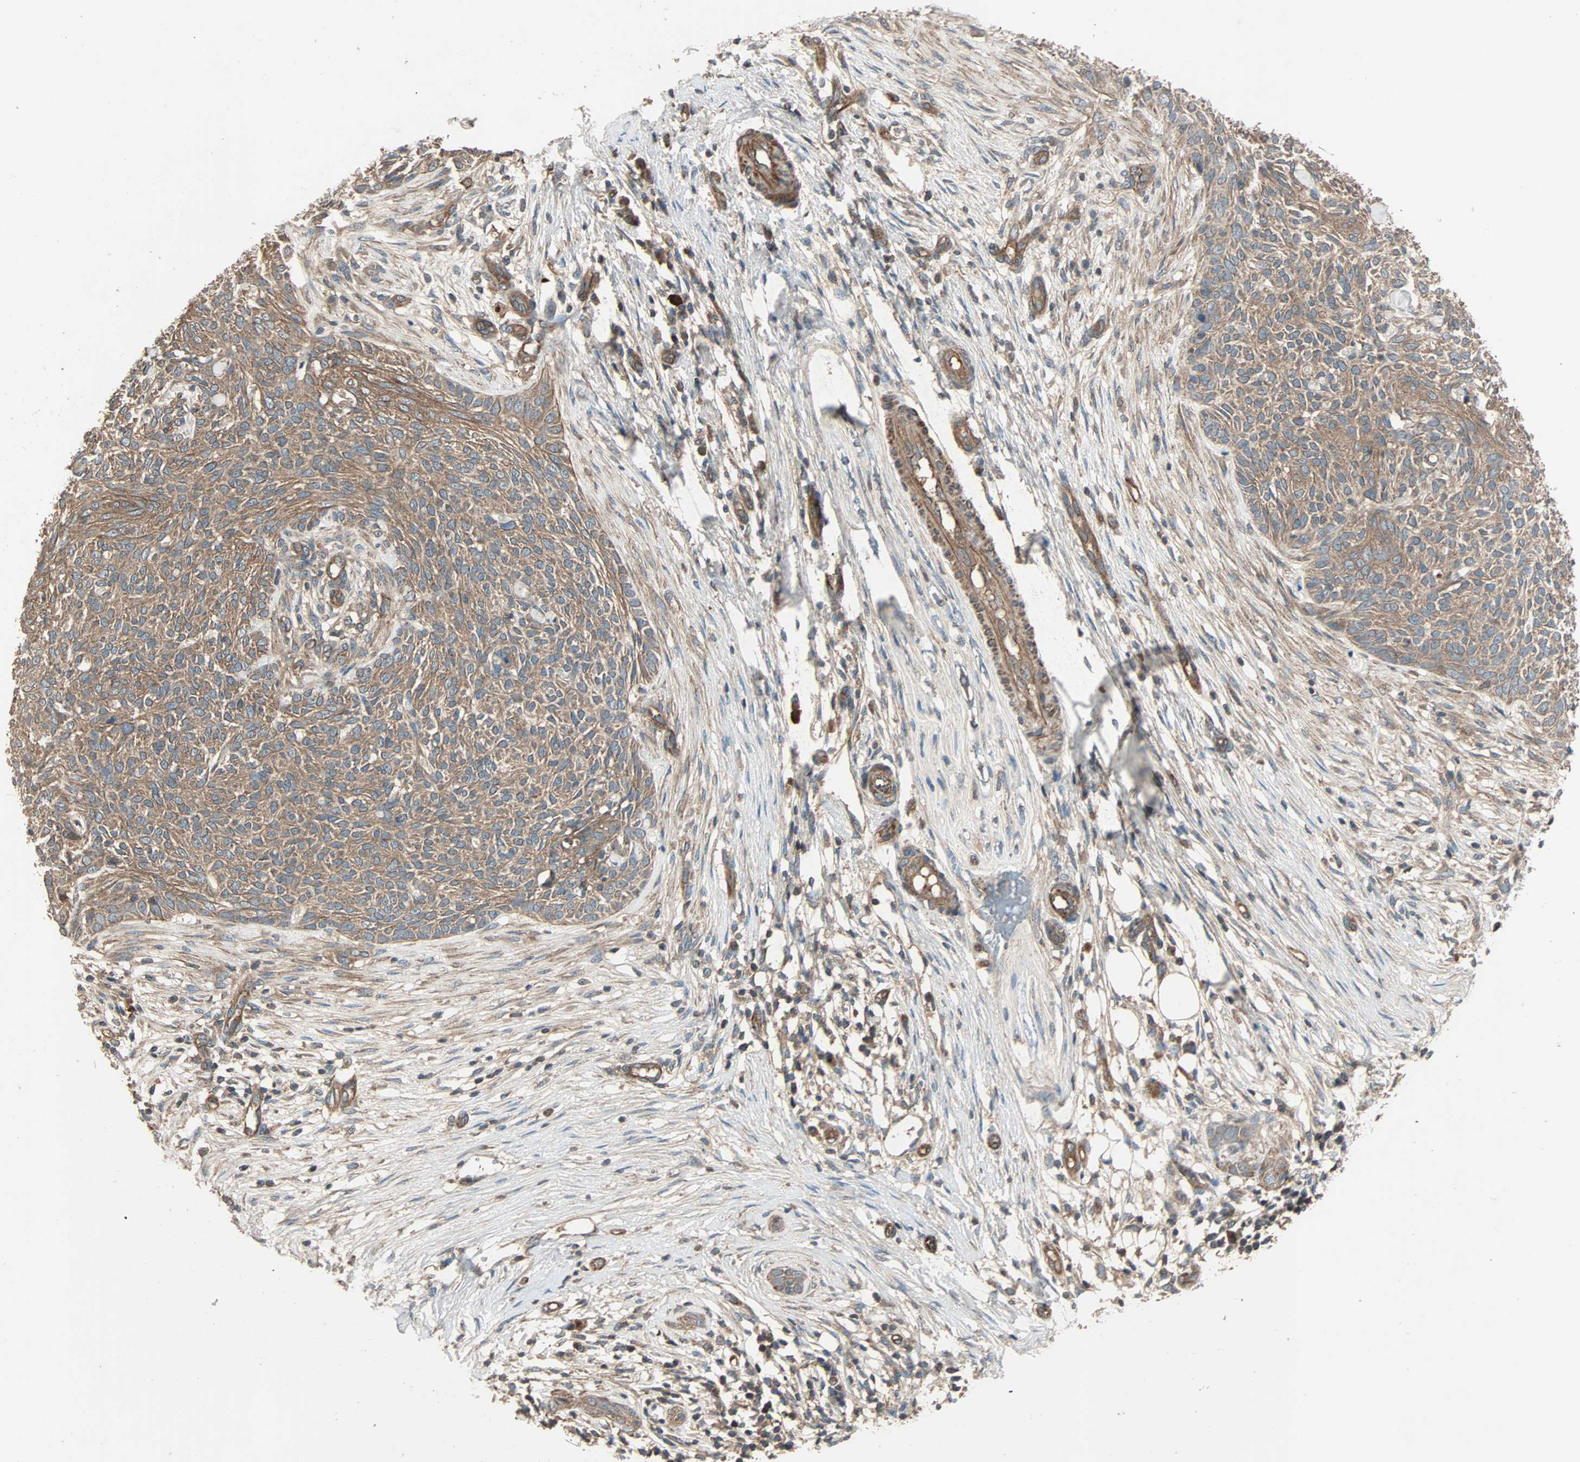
{"staining": {"intensity": "moderate", "quantity": ">75%", "location": "cytoplasmic/membranous"}, "tissue": "skin cancer", "cell_type": "Tumor cells", "image_type": "cancer", "snomed": [{"axis": "morphology", "description": "Basal cell carcinoma"}, {"axis": "topography", "description": "Skin"}], "caption": "A brown stain shows moderate cytoplasmic/membranous expression of a protein in basal cell carcinoma (skin) tumor cells.", "gene": "GCK", "patient": {"sex": "female", "age": 84}}